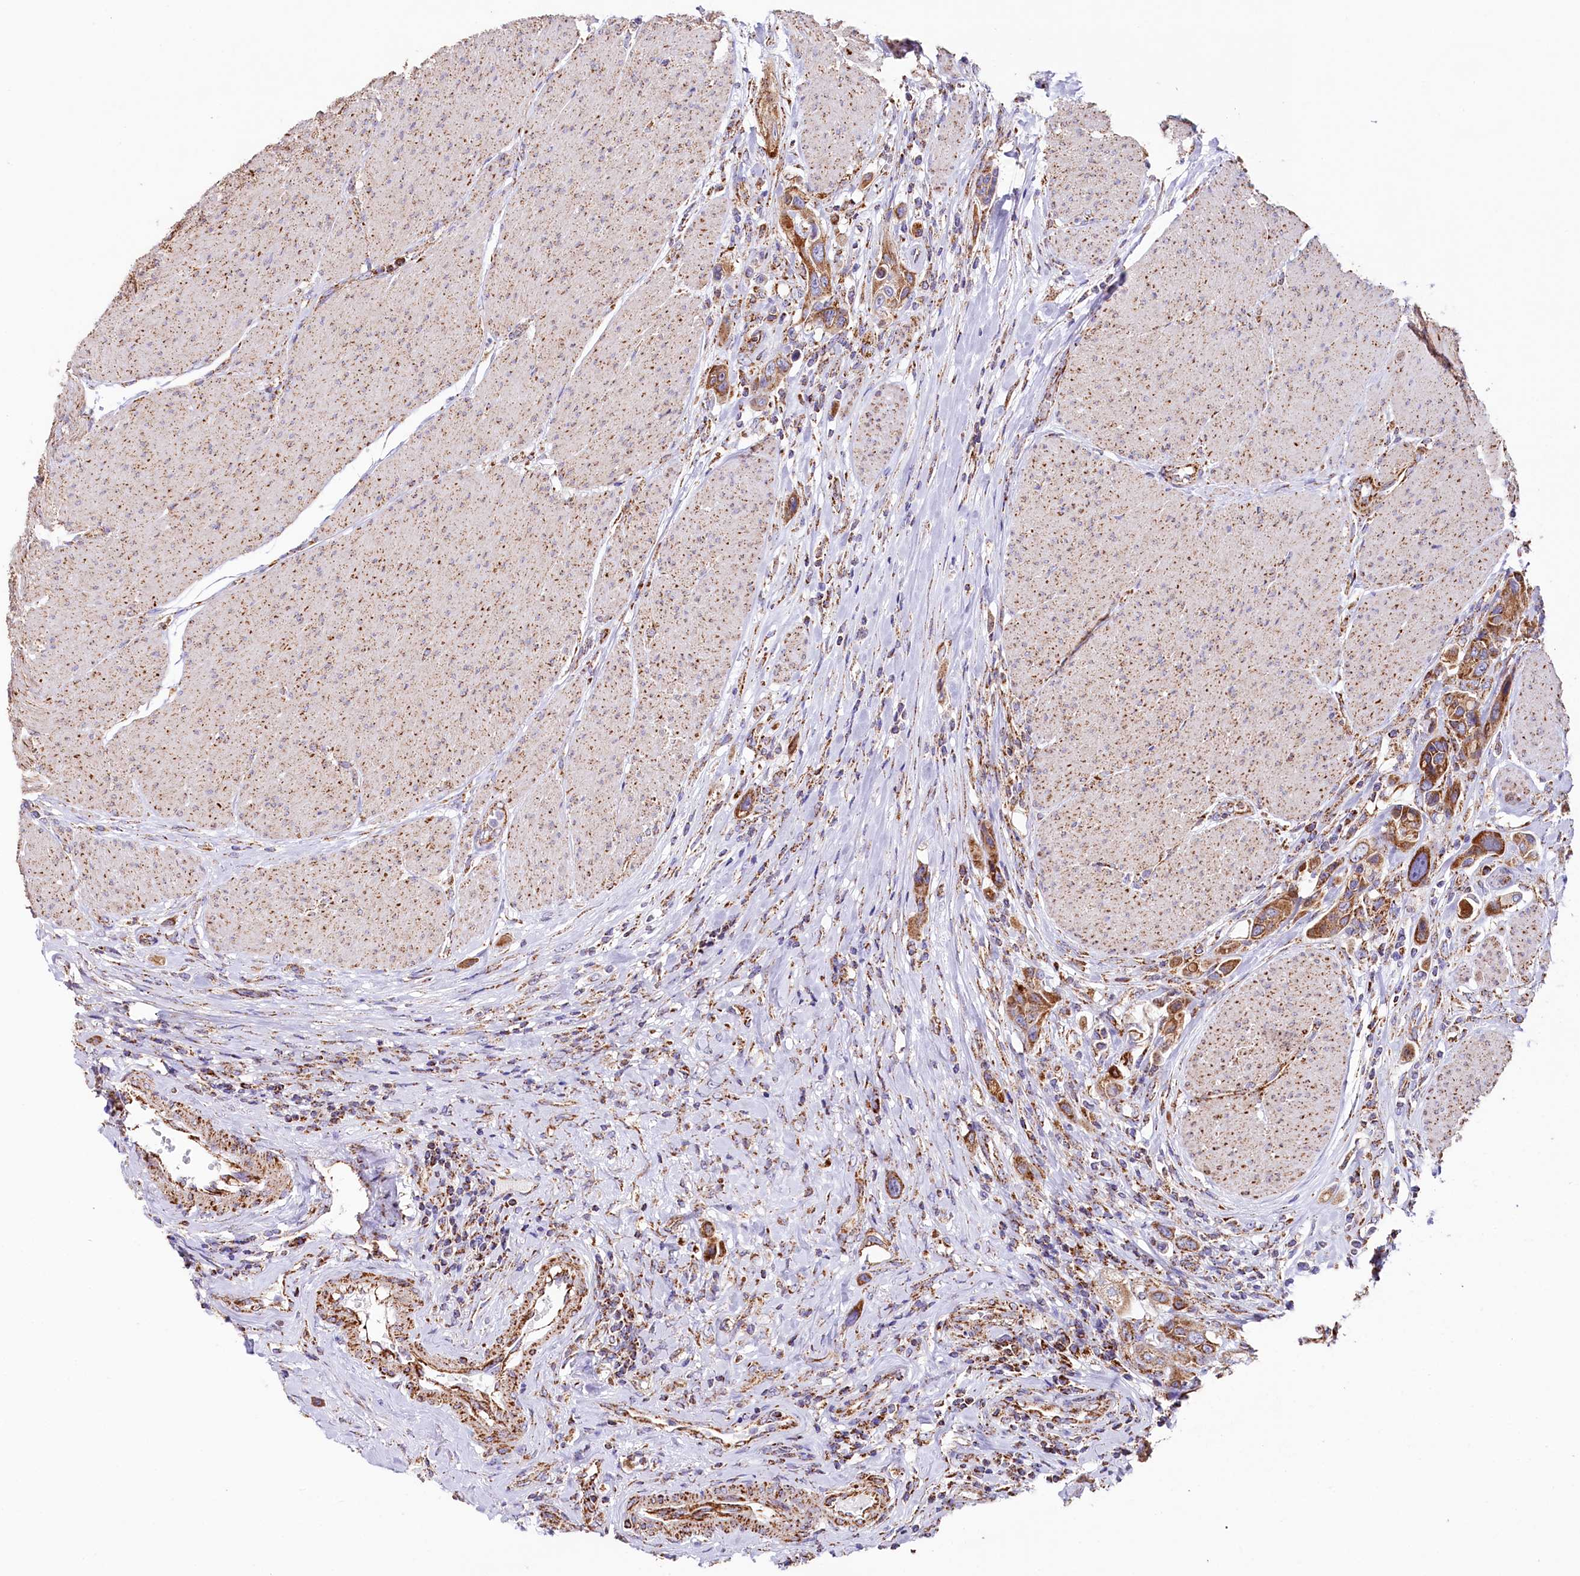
{"staining": {"intensity": "moderate", "quantity": ">75%", "location": "cytoplasmic/membranous"}, "tissue": "urothelial cancer", "cell_type": "Tumor cells", "image_type": "cancer", "snomed": [{"axis": "morphology", "description": "Urothelial carcinoma, High grade"}, {"axis": "topography", "description": "Urinary bladder"}], "caption": "Protein staining of urothelial cancer tissue exhibits moderate cytoplasmic/membranous expression in approximately >75% of tumor cells.", "gene": "APLP2", "patient": {"sex": "male", "age": 50}}